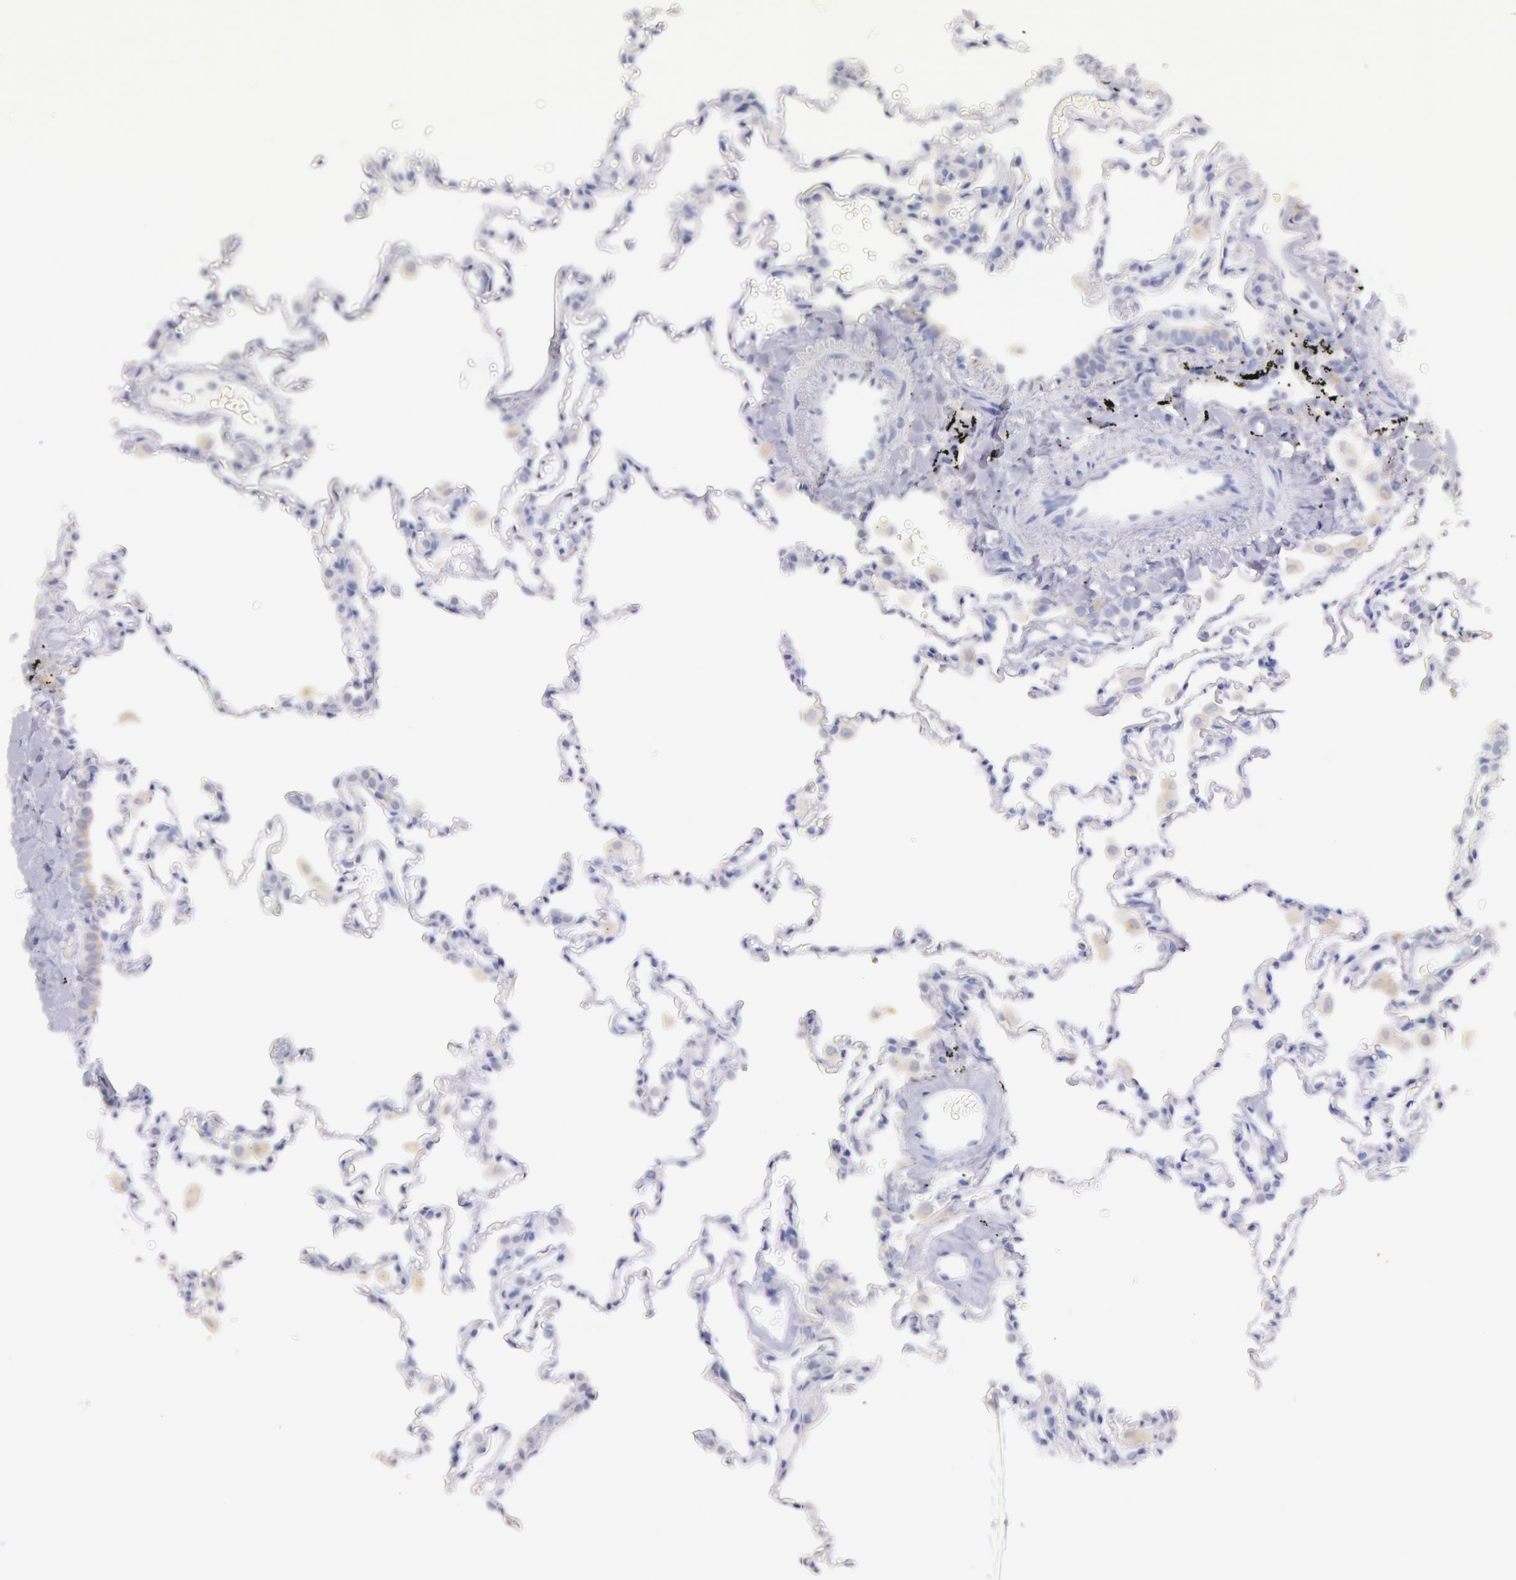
{"staining": {"intensity": "negative", "quantity": "none", "location": "none"}, "tissue": "lung", "cell_type": "Alveolar cells", "image_type": "normal", "snomed": [{"axis": "morphology", "description": "Normal tissue, NOS"}, {"axis": "topography", "description": "Lung"}], "caption": "Image shows no significant protein positivity in alveolar cells of normal lung. (DAB (3,3'-diaminobenzidine) immunohistochemistry visualized using brightfield microscopy, high magnification).", "gene": "MYO5A", "patient": {"sex": "male", "age": 59}}